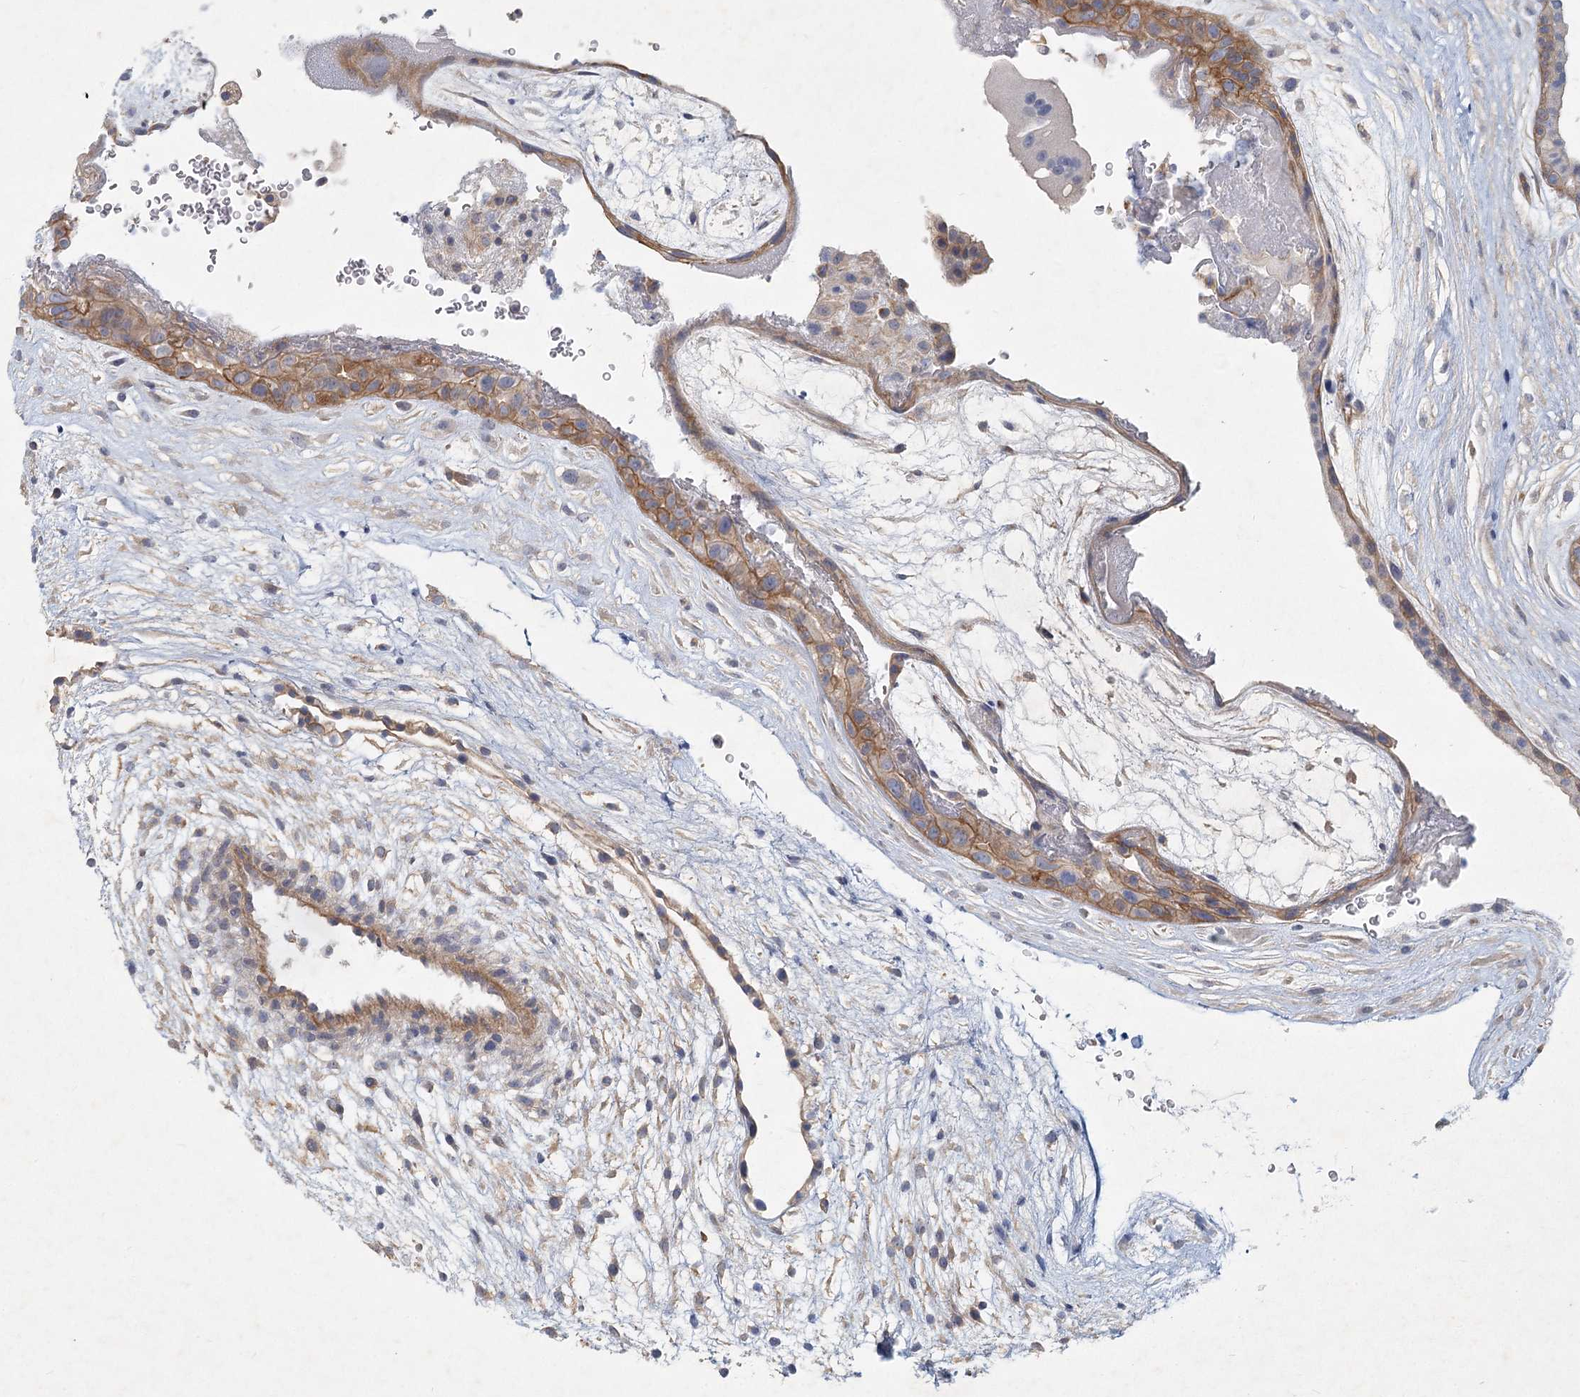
{"staining": {"intensity": "weak", "quantity": "<25%", "location": "cytoplasmic/membranous"}, "tissue": "placenta", "cell_type": "Decidual cells", "image_type": "normal", "snomed": [{"axis": "morphology", "description": "Normal tissue, NOS"}, {"axis": "topography", "description": "Placenta"}], "caption": "A high-resolution histopathology image shows IHC staining of unremarkable placenta, which displays no significant expression in decidual cells.", "gene": "DNMBP", "patient": {"sex": "female", "age": 19}}